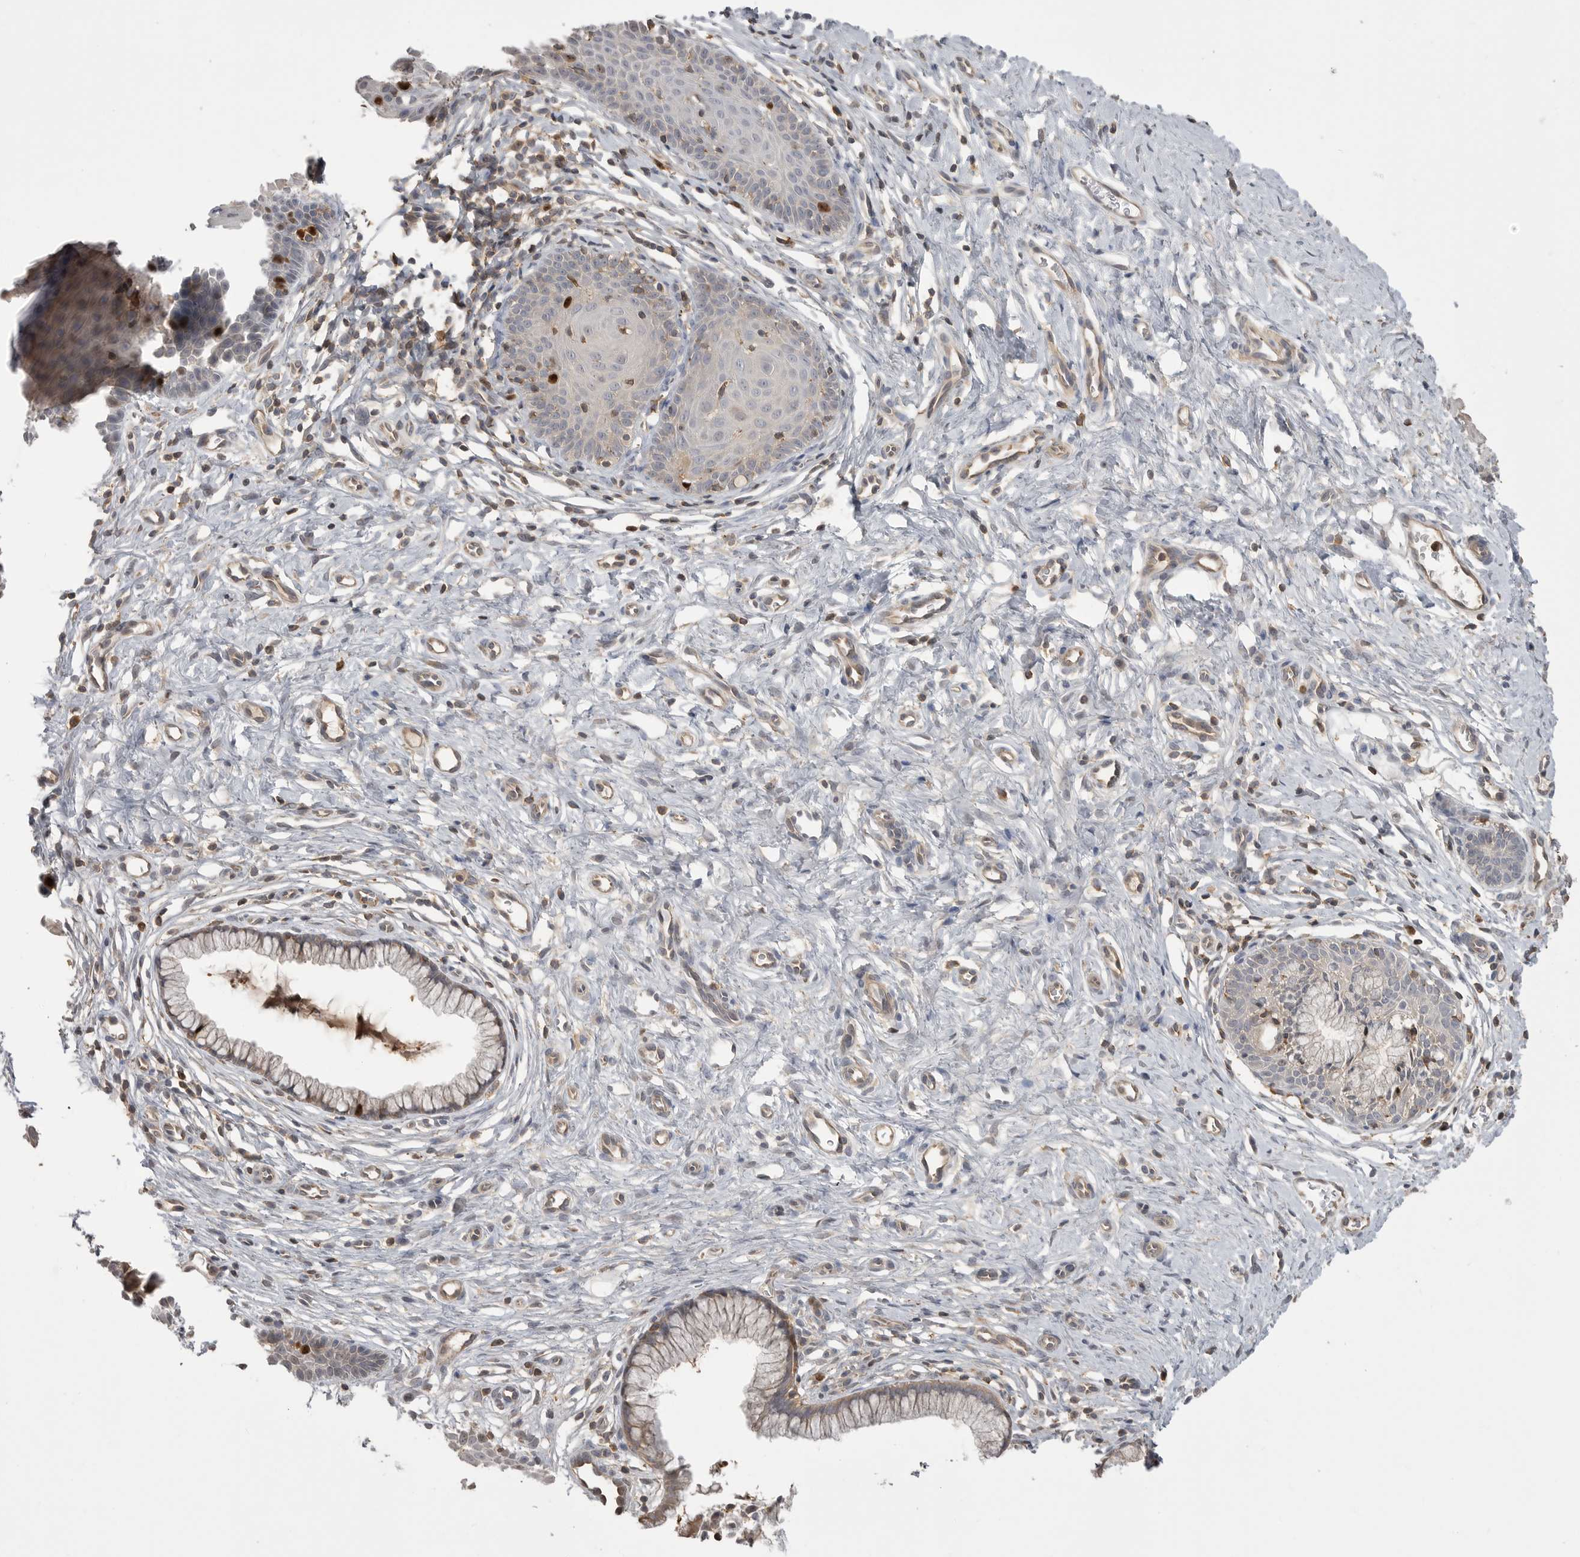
{"staining": {"intensity": "negative", "quantity": "none", "location": "none"}, "tissue": "cervix", "cell_type": "Glandular cells", "image_type": "normal", "snomed": [{"axis": "morphology", "description": "Normal tissue, NOS"}, {"axis": "topography", "description": "Cervix"}], "caption": "Normal cervix was stained to show a protein in brown. There is no significant staining in glandular cells. (DAB IHC with hematoxylin counter stain).", "gene": "TOP2A", "patient": {"sex": "female", "age": 36}}